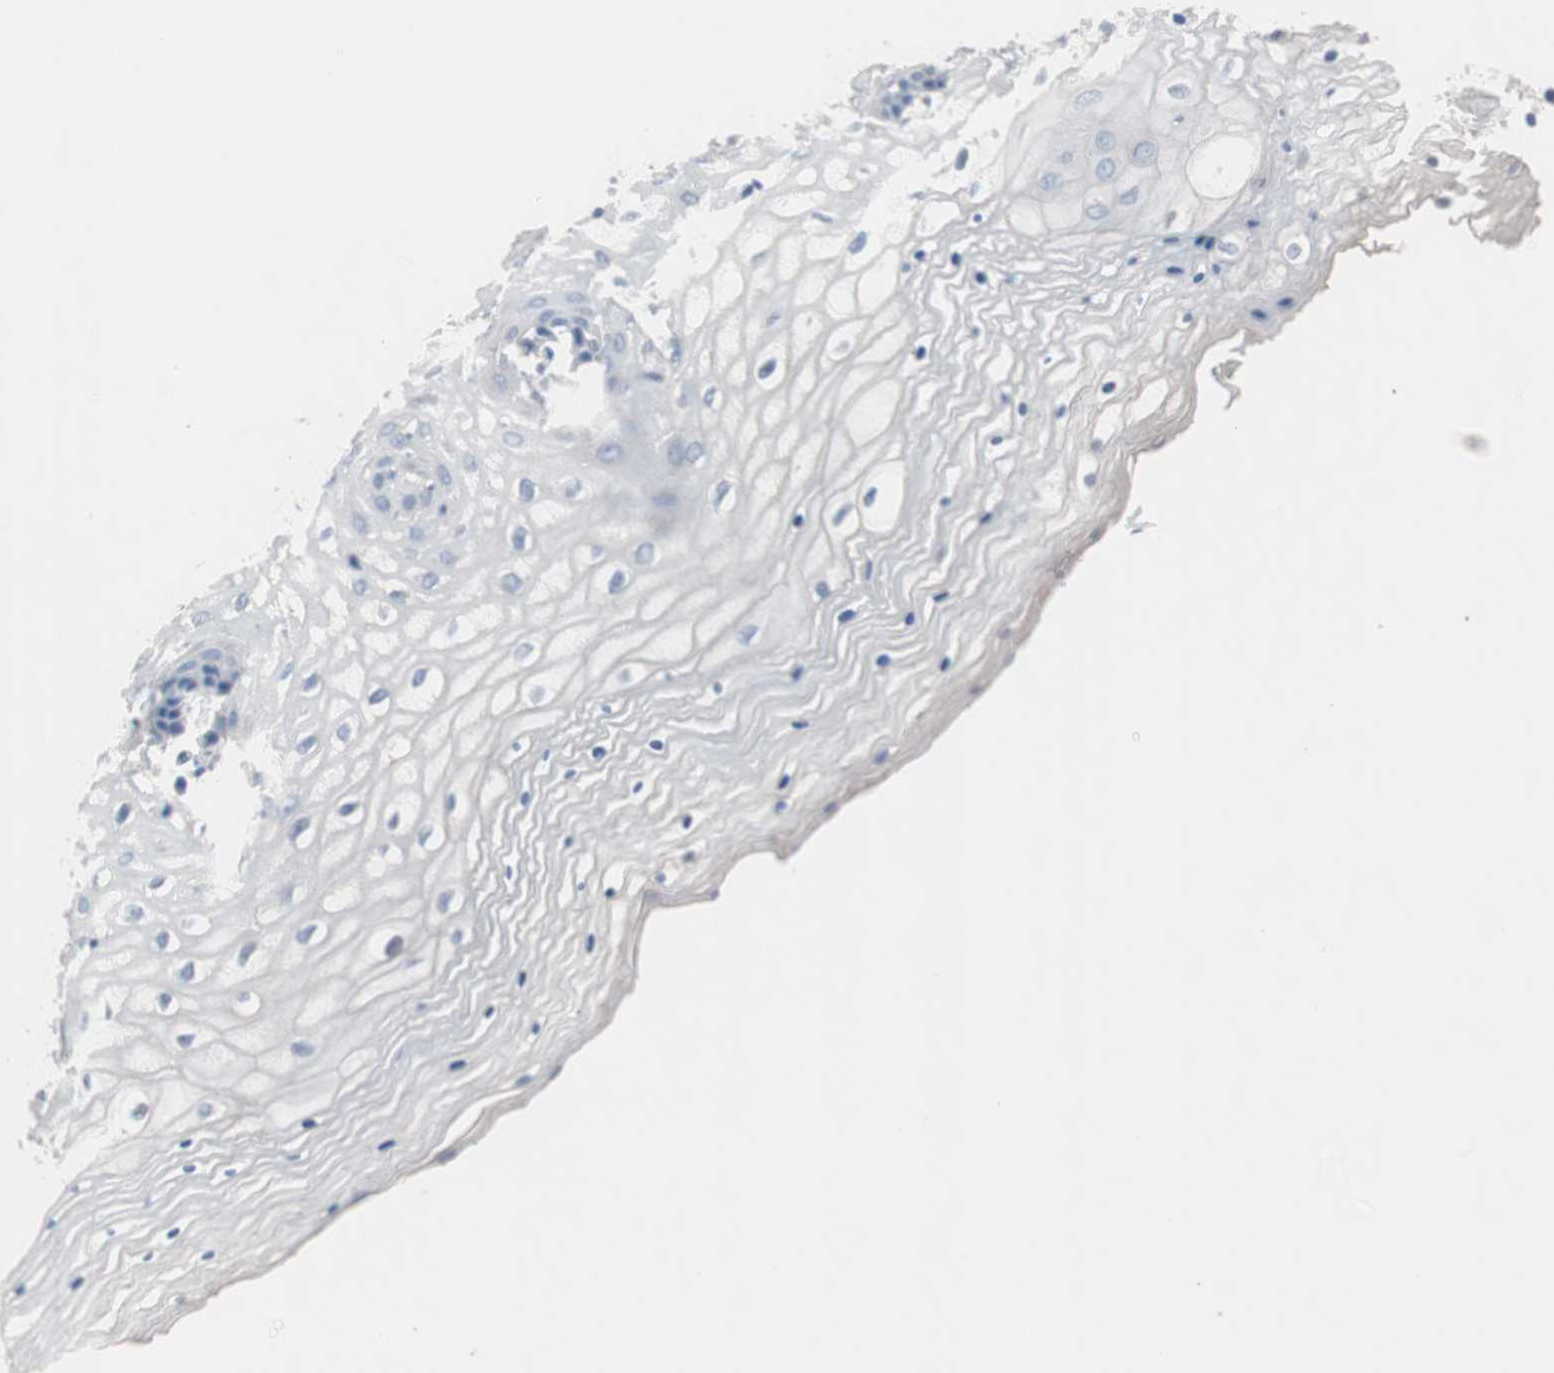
{"staining": {"intensity": "negative", "quantity": "none", "location": "none"}, "tissue": "vagina", "cell_type": "Squamous epithelial cells", "image_type": "normal", "snomed": [{"axis": "morphology", "description": "Normal tissue, NOS"}, {"axis": "topography", "description": "Vagina"}], "caption": "IHC image of unremarkable human vagina stained for a protein (brown), which exhibits no positivity in squamous epithelial cells.", "gene": "ULBP1", "patient": {"sex": "female", "age": 34}}